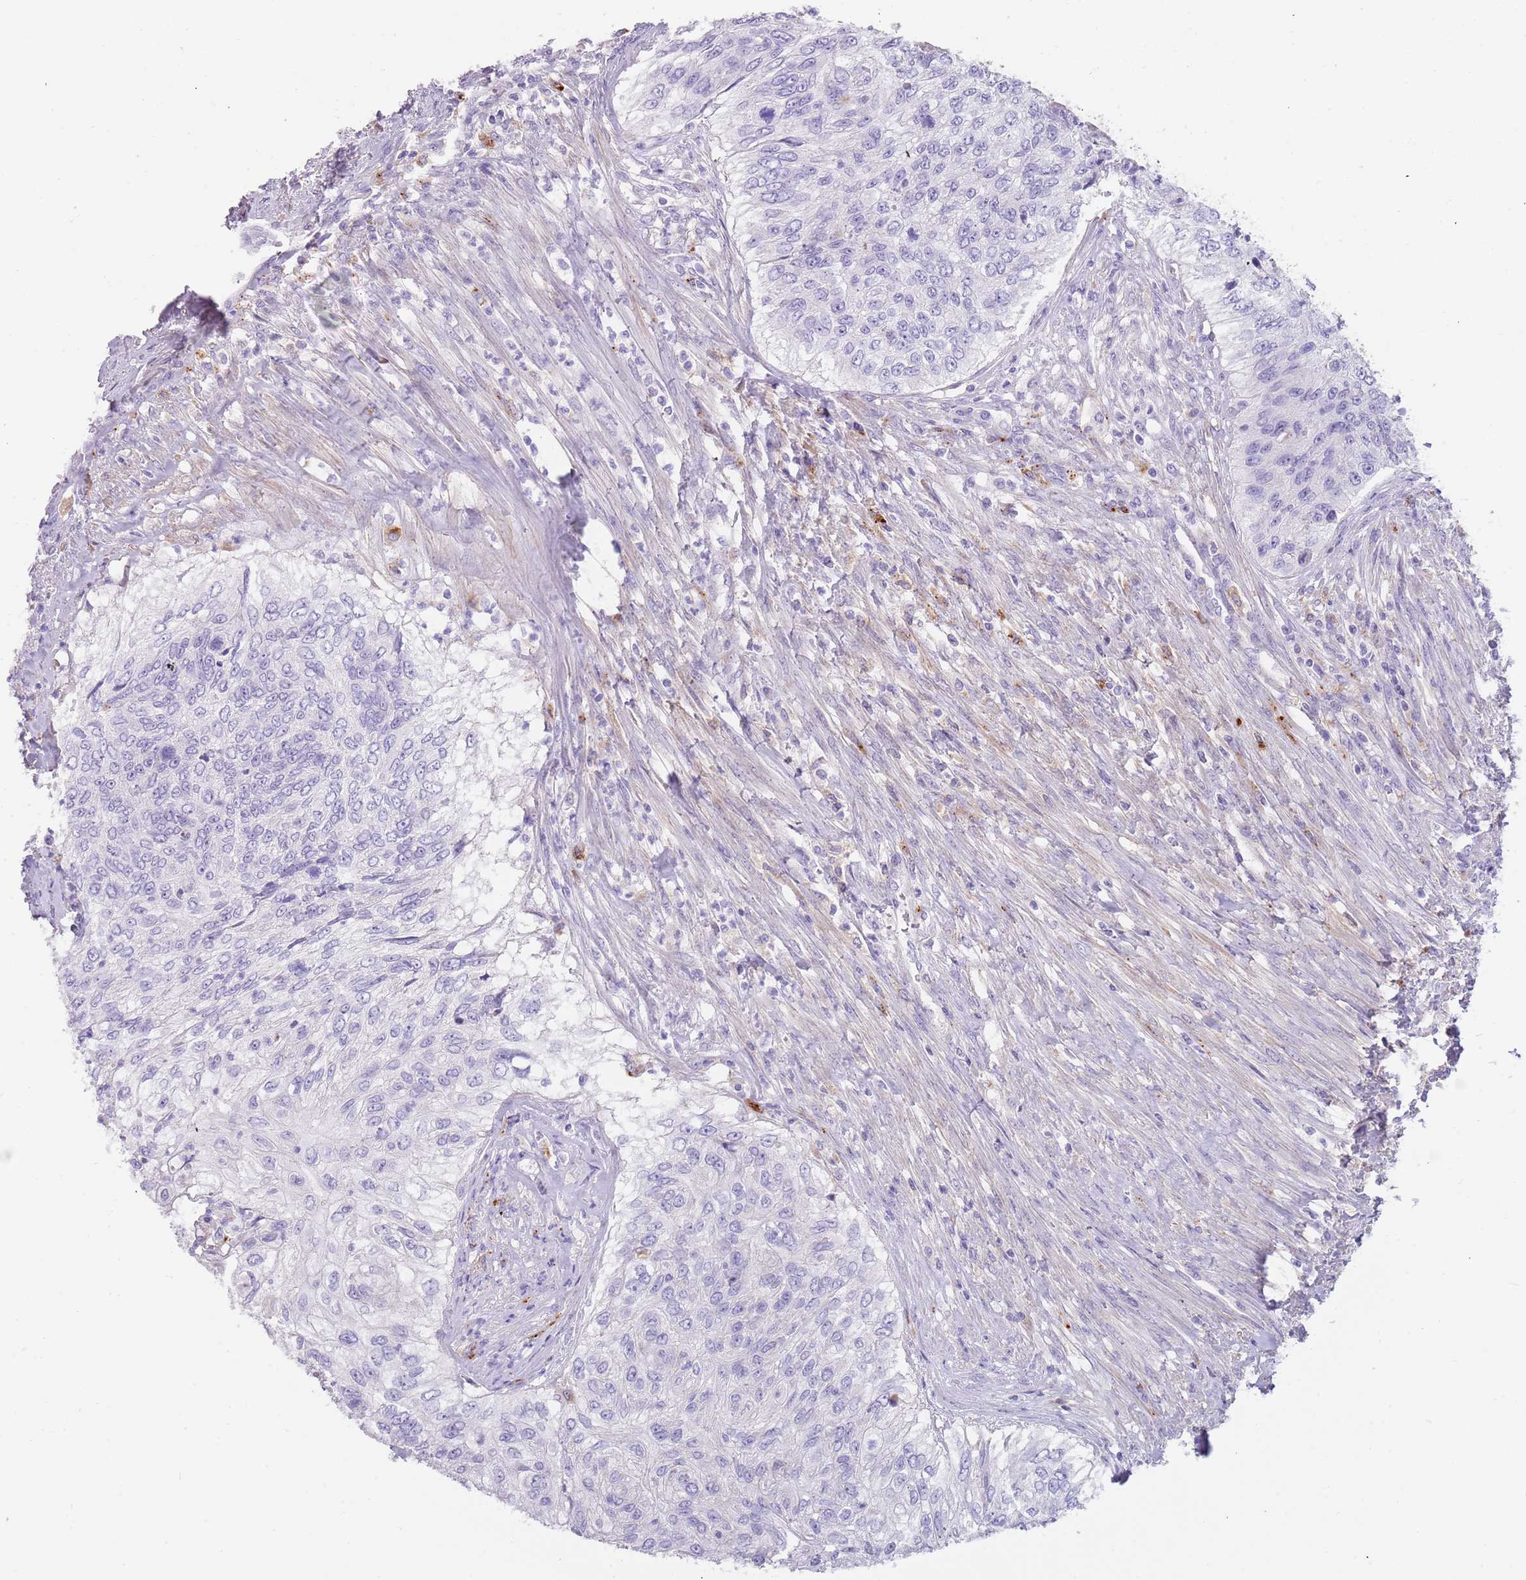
{"staining": {"intensity": "negative", "quantity": "none", "location": "none"}, "tissue": "urothelial cancer", "cell_type": "Tumor cells", "image_type": "cancer", "snomed": [{"axis": "morphology", "description": "Urothelial carcinoma, High grade"}, {"axis": "topography", "description": "Urinary bladder"}], "caption": "Human urothelial cancer stained for a protein using IHC displays no staining in tumor cells.", "gene": "LRRN3", "patient": {"sex": "female", "age": 60}}